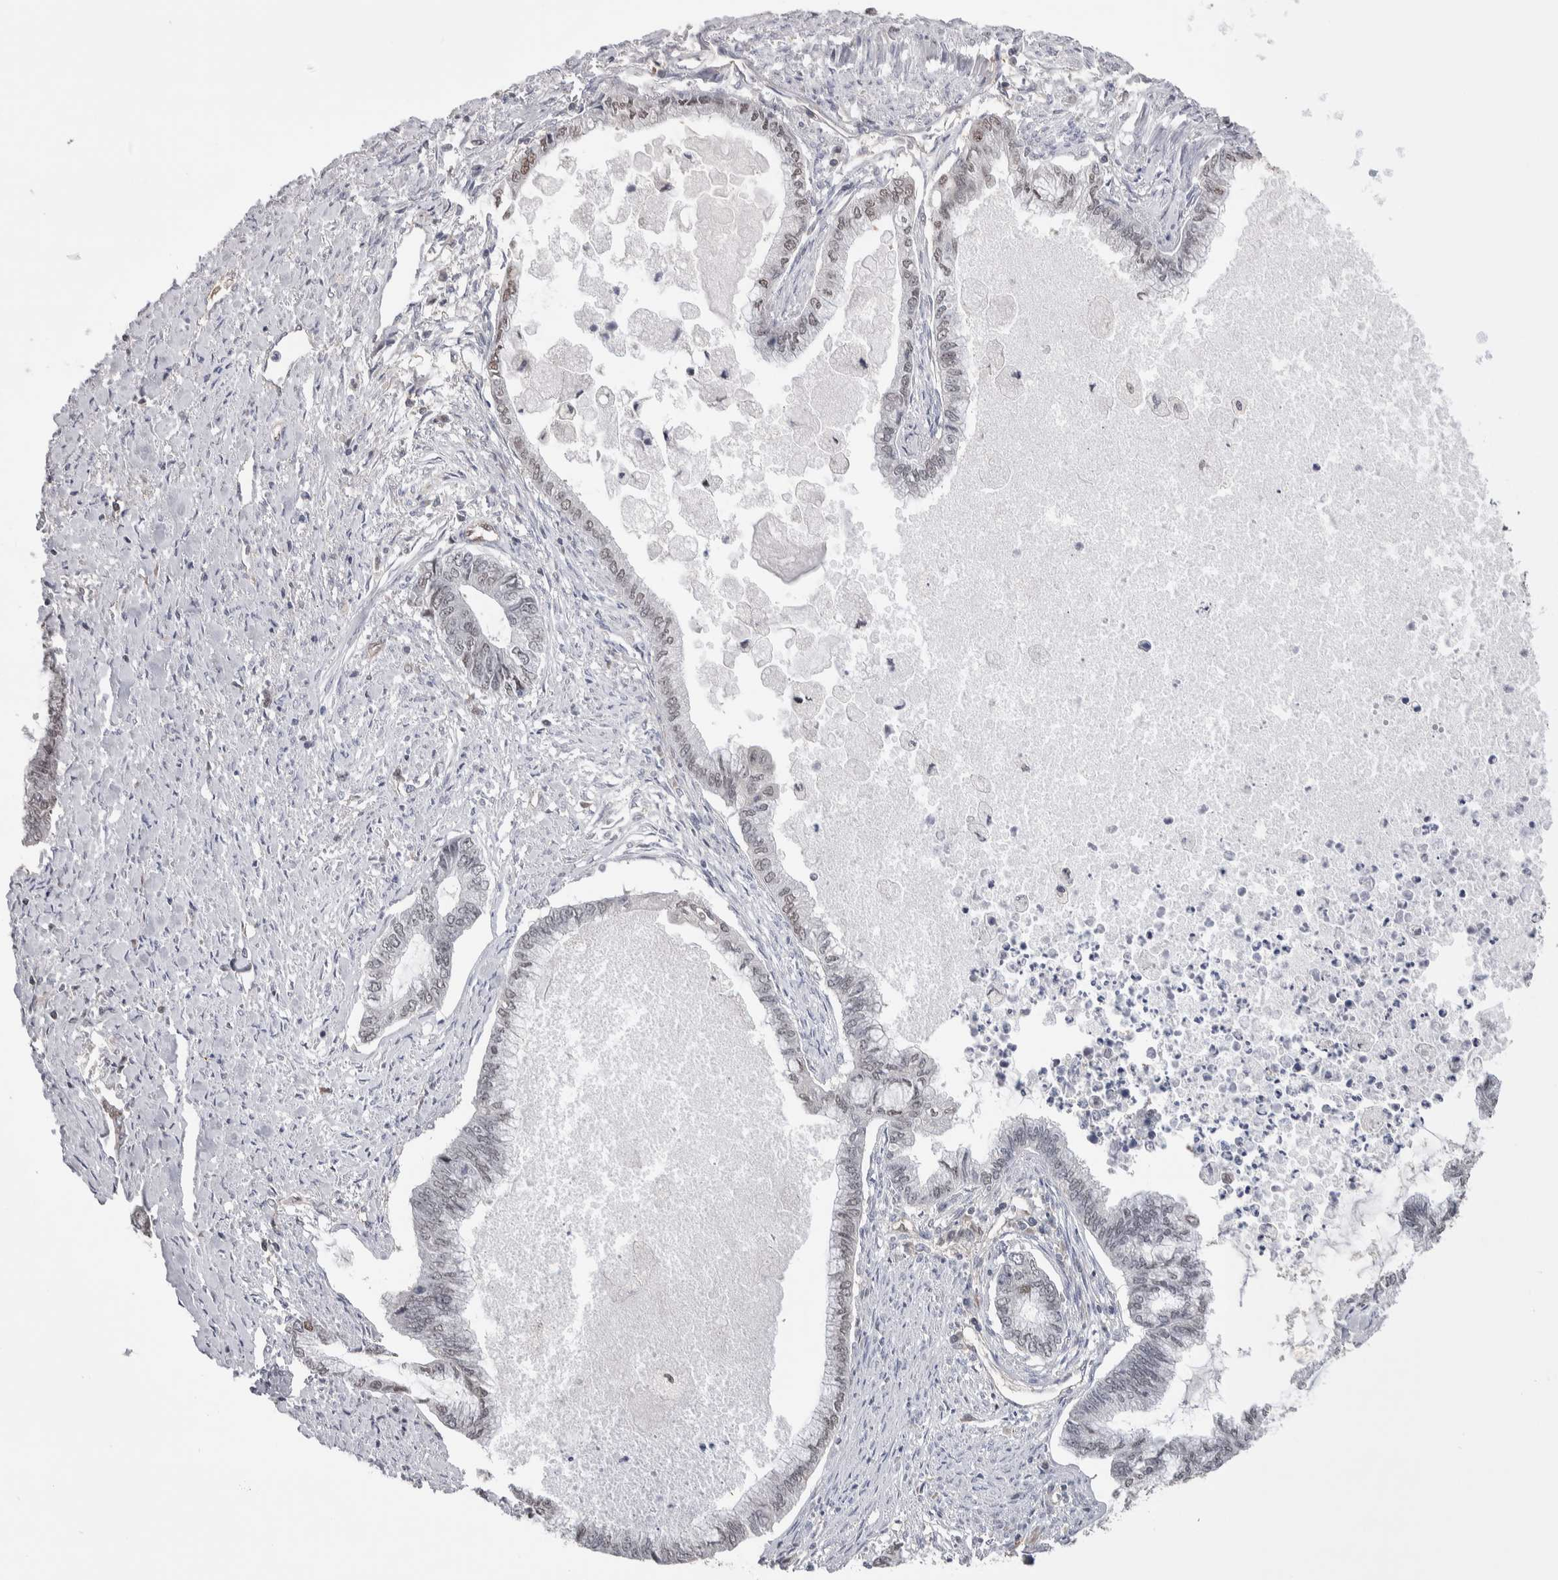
{"staining": {"intensity": "weak", "quantity": "<25%", "location": "nuclear"}, "tissue": "endometrial cancer", "cell_type": "Tumor cells", "image_type": "cancer", "snomed": [{"axis": "morphology", "description": "Adenocarcinoma, NOS"}, {"axis": "topography", "description": "Endometrium"}], "caption": "High magnification brightfield microscopy of endometrial adenocarcinoma stained with DAB (3,3'-diaminobenzidine) (brown) and counterstained with hematoxylin (blue): tumor cells show no significant positivity.", "gene": "ZBTB49", "patient": {"sex": "female", "age": 86}}